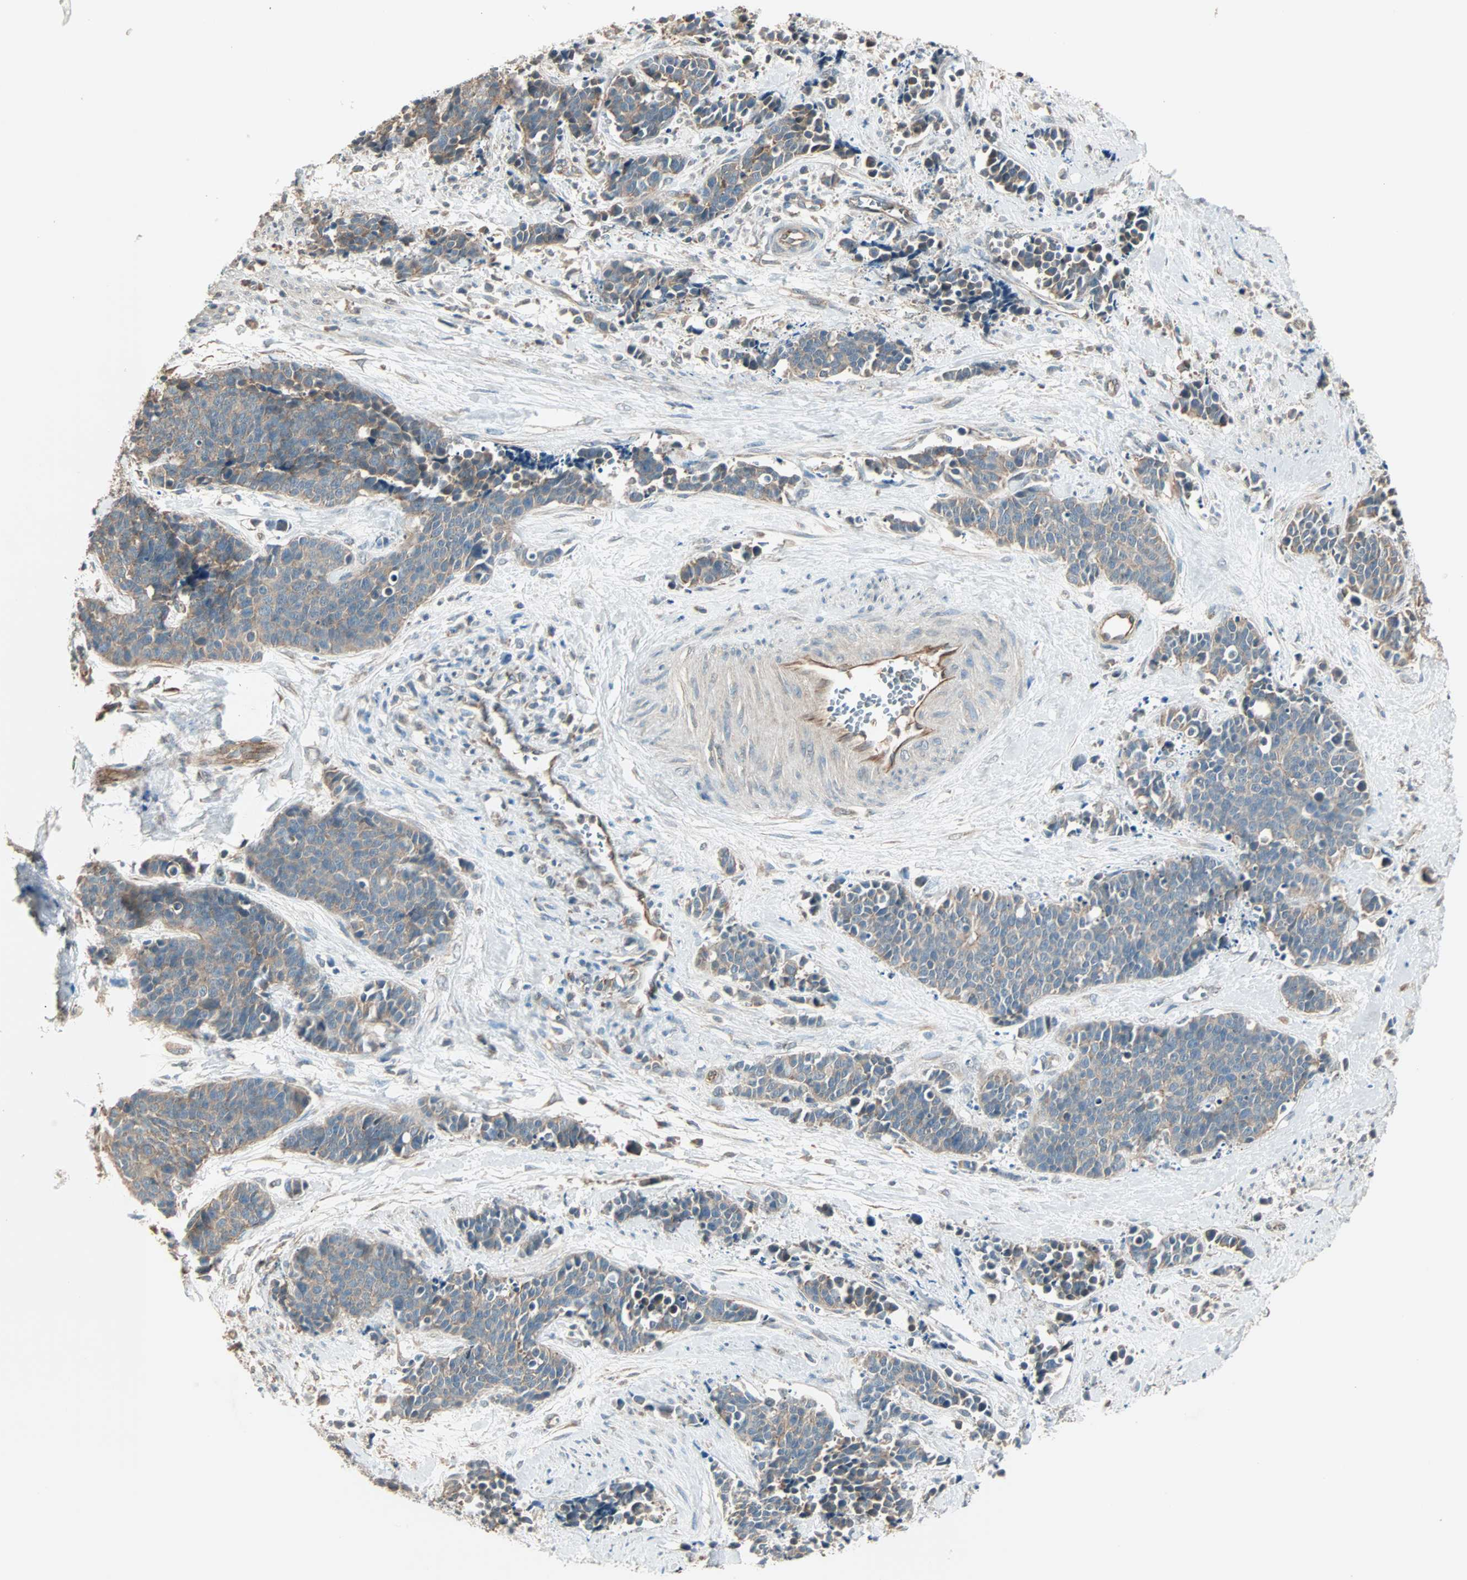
{"staining": {"intensity": "weak", "quantity": ">75%", "location": "cytoplasmic/membranous"}, "tissue": "cervical cancer", "cell_type": "Tumor cells", "image_type": "cancer", "snomed": [{"axis": "morphology", "description": "Squamous cell carcinoma, NOS"}, {"axis": "topography", "description": "Cervix"}], "caption": "Tumor cells reveal weak cytoplasmic/membranous staining in about >75% of cells in cervical cancer. The staining is performed using DAB brown chromogen to label protein expression. The nuclei are counter-stained blue using hematoxylin.", "gene": "MAP3K21", "patient": {"sex": "female", "age": 35}}